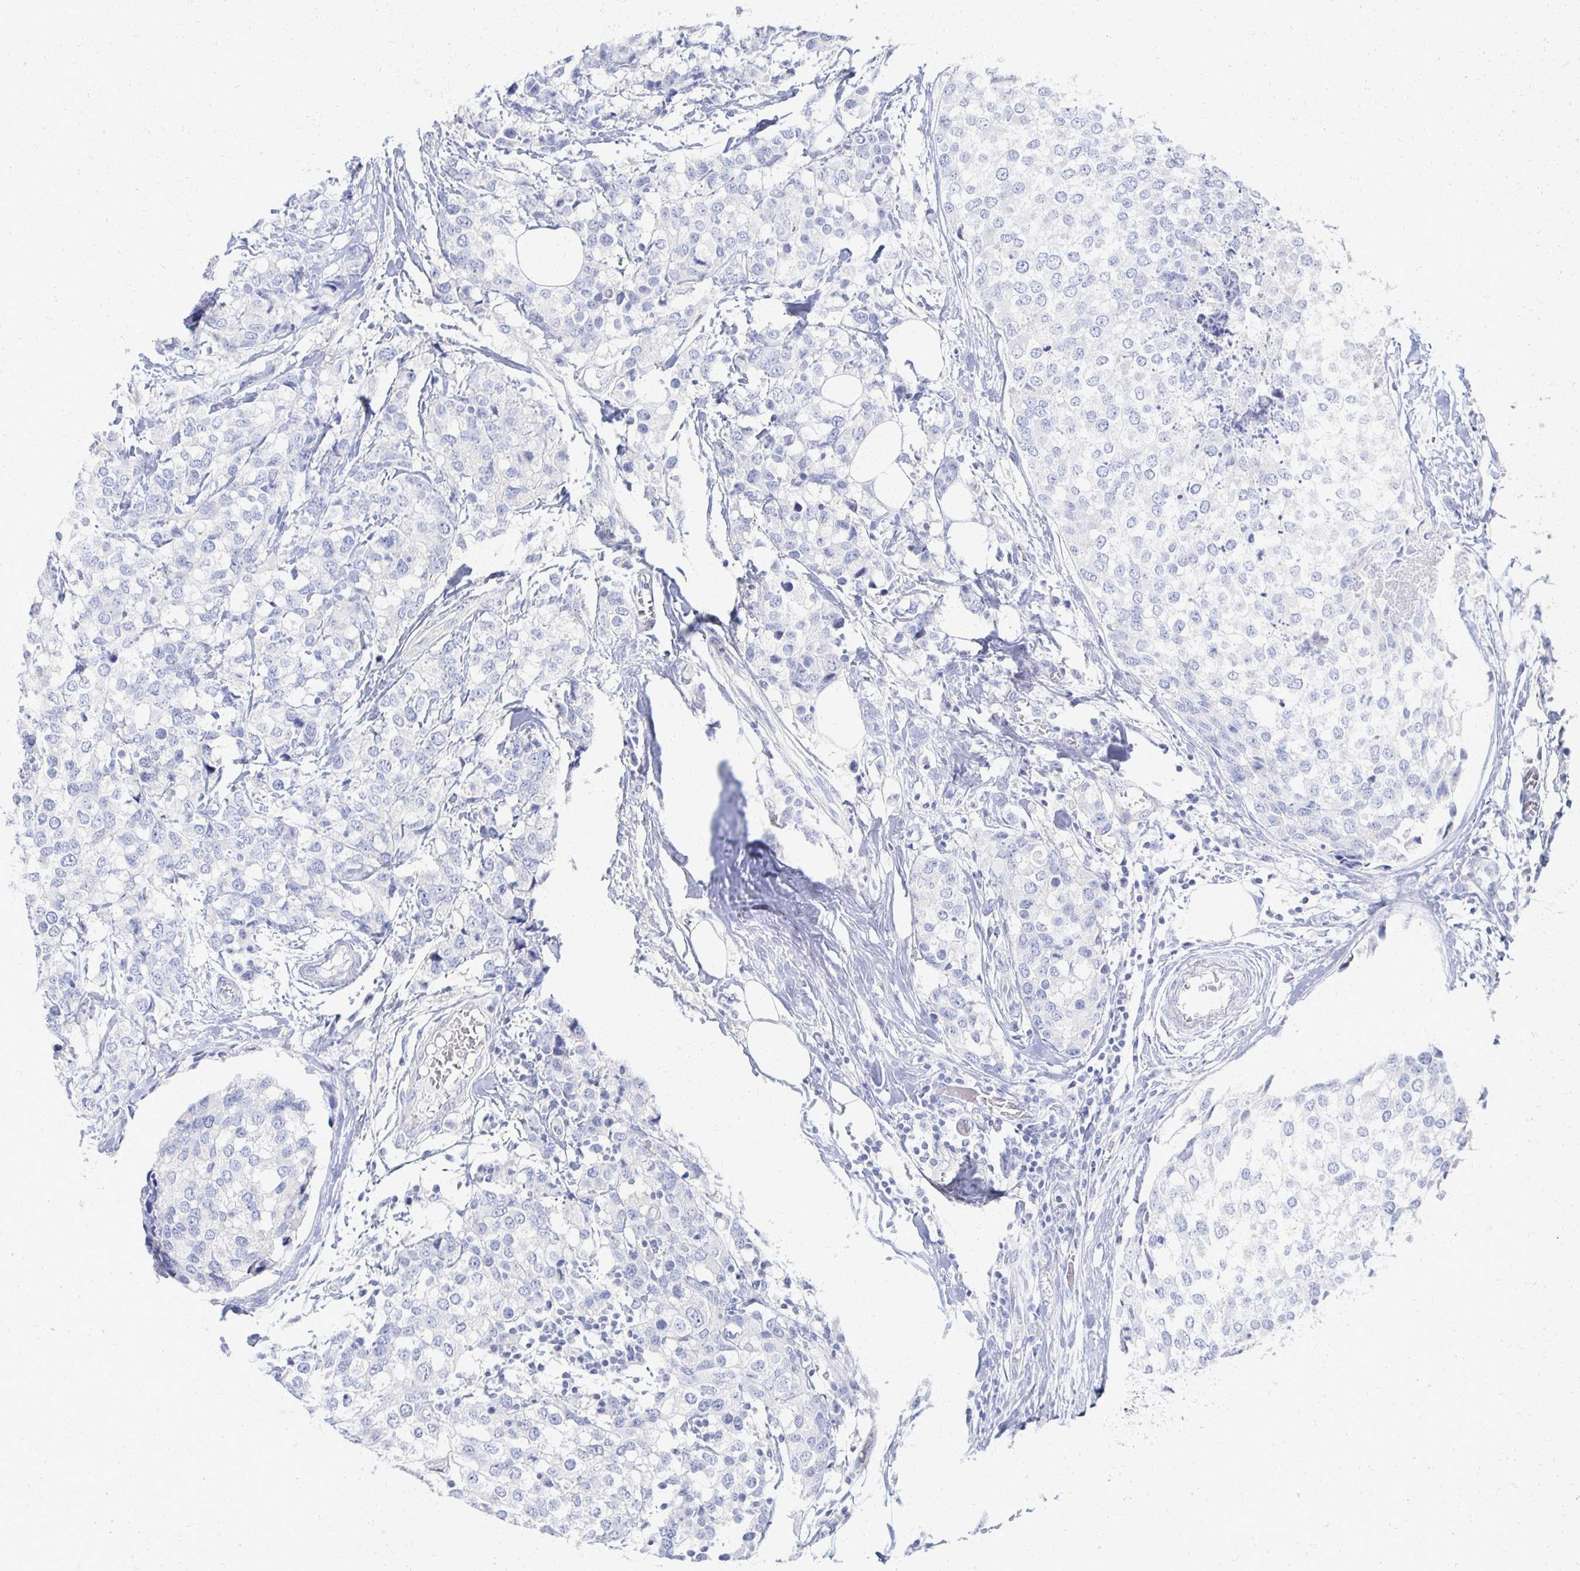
{"staining": {"intensity": "negative", "quantity": "none", "location": "none"}, "tissue": "breast cancer", "cell_type": "Tumor cells", "image_type": "cancer", "snomed": [{"axis": "morphology", "description": "Lobular carcinoma"}, {"axis": "topography", "description": "Breast"}], "caption": "High power microscopy histopathology image of an immunohistochemistry photomicrograph of lobular carcinoma (breast), revealing no significant expression in tumor cells. (DAB (3,3'-diaminobenzidine) IHC visualized using brightfield microscopy, high magnification).", "gene": "PRR20A", "patient": {"sex": "female", "age": 59}}